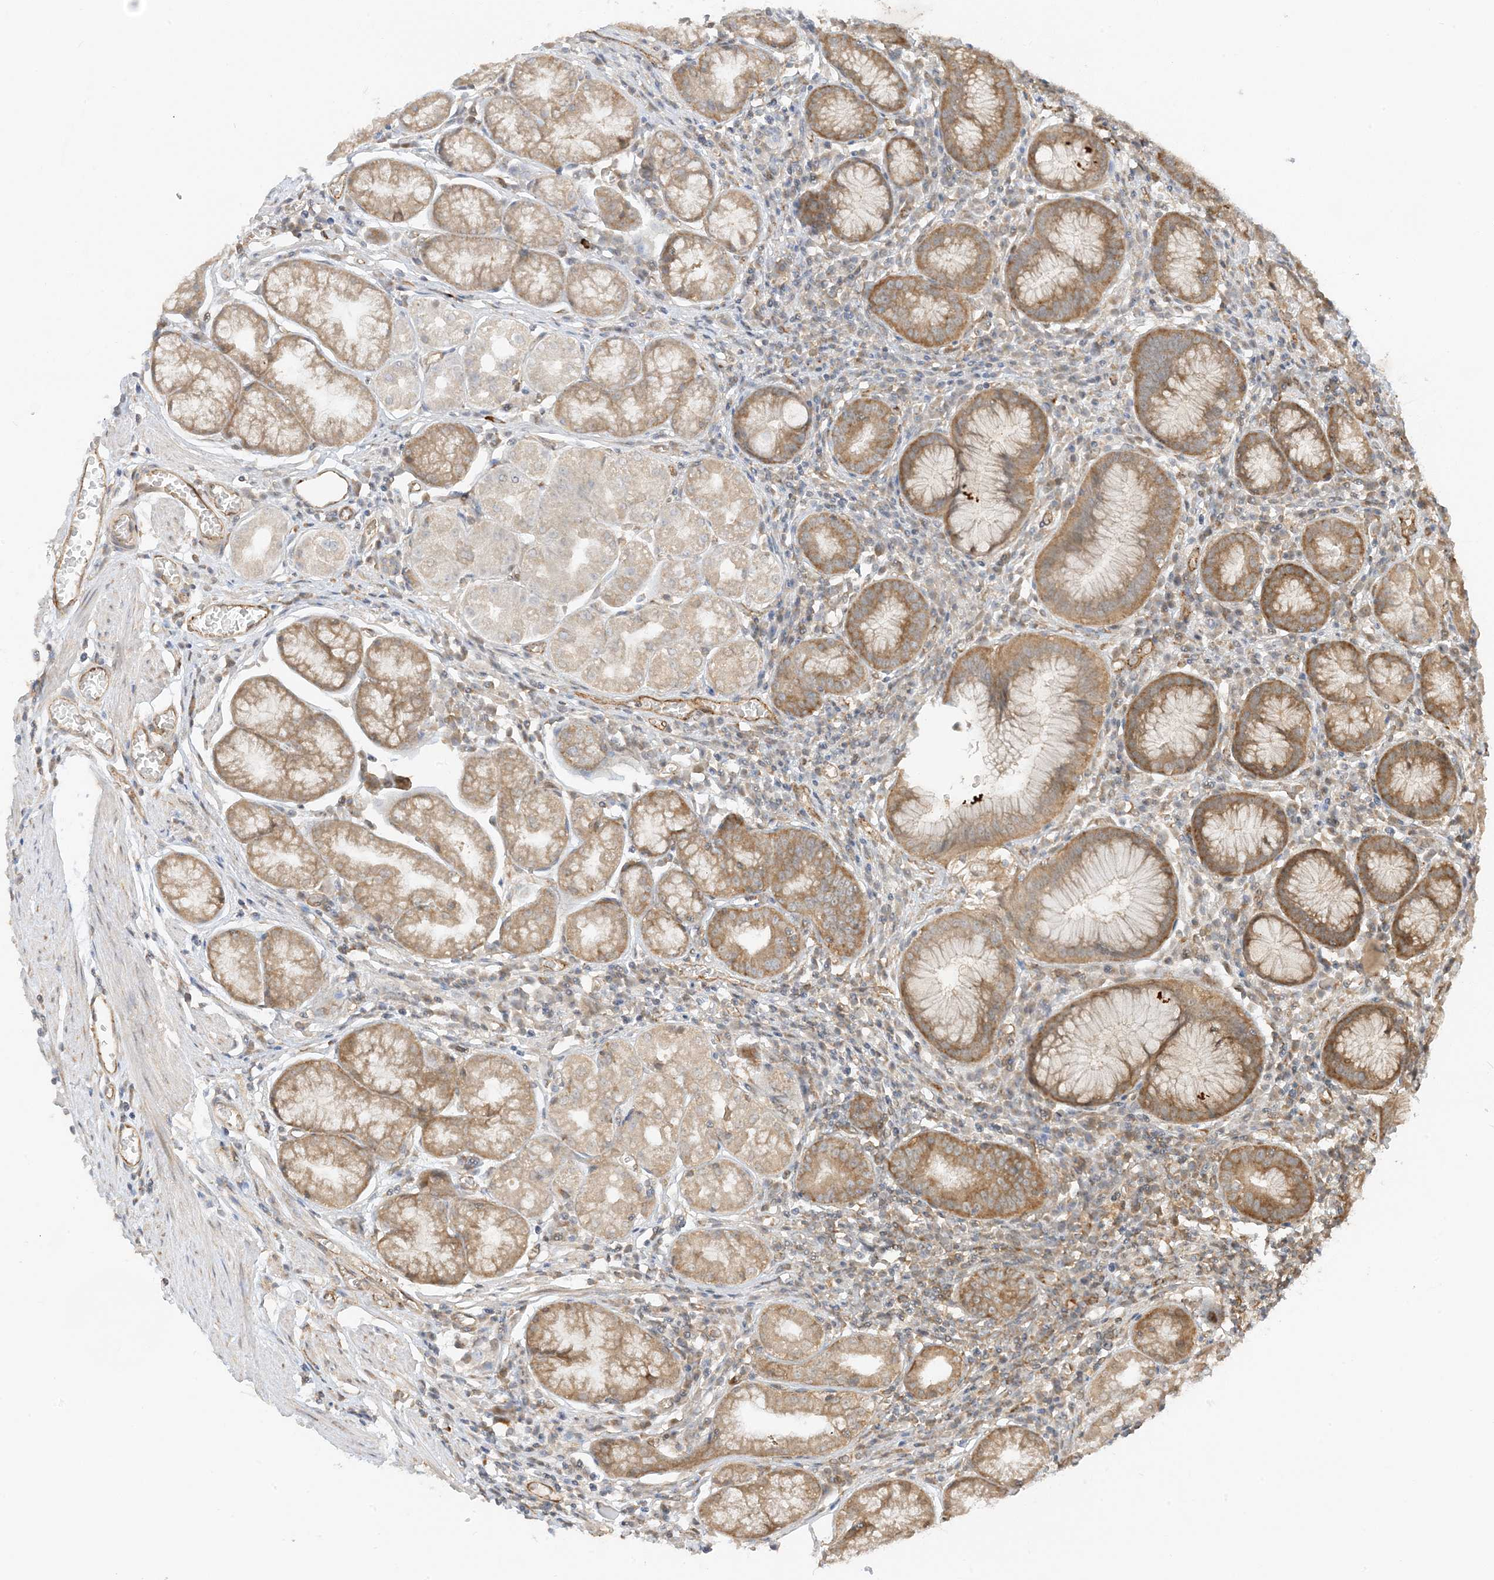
{"staining": {"intensity": "moderate", "quantity": ">75%", "location": "cytoplasmic/membranous"}, "tissue": "stomach", "cell_type": "Glandular cells", "image_type": "normal", "snomed": [{"axis": "morphology", "description": "Normal tissue, NOS"}, {"axis": "topography", "description": "Stomach"}], "caption": "The immunohistochemical stain highlights moderate cytoplasmic/membranous positivity in glandular cells of benign stomach. The staining is performed using DAB brown chromogen to label protein expression. The nuclei are counter-stained blue using hematoxylin.", "gene": "UBAP2L", "patient": {"sex": "male", "age": 55}}